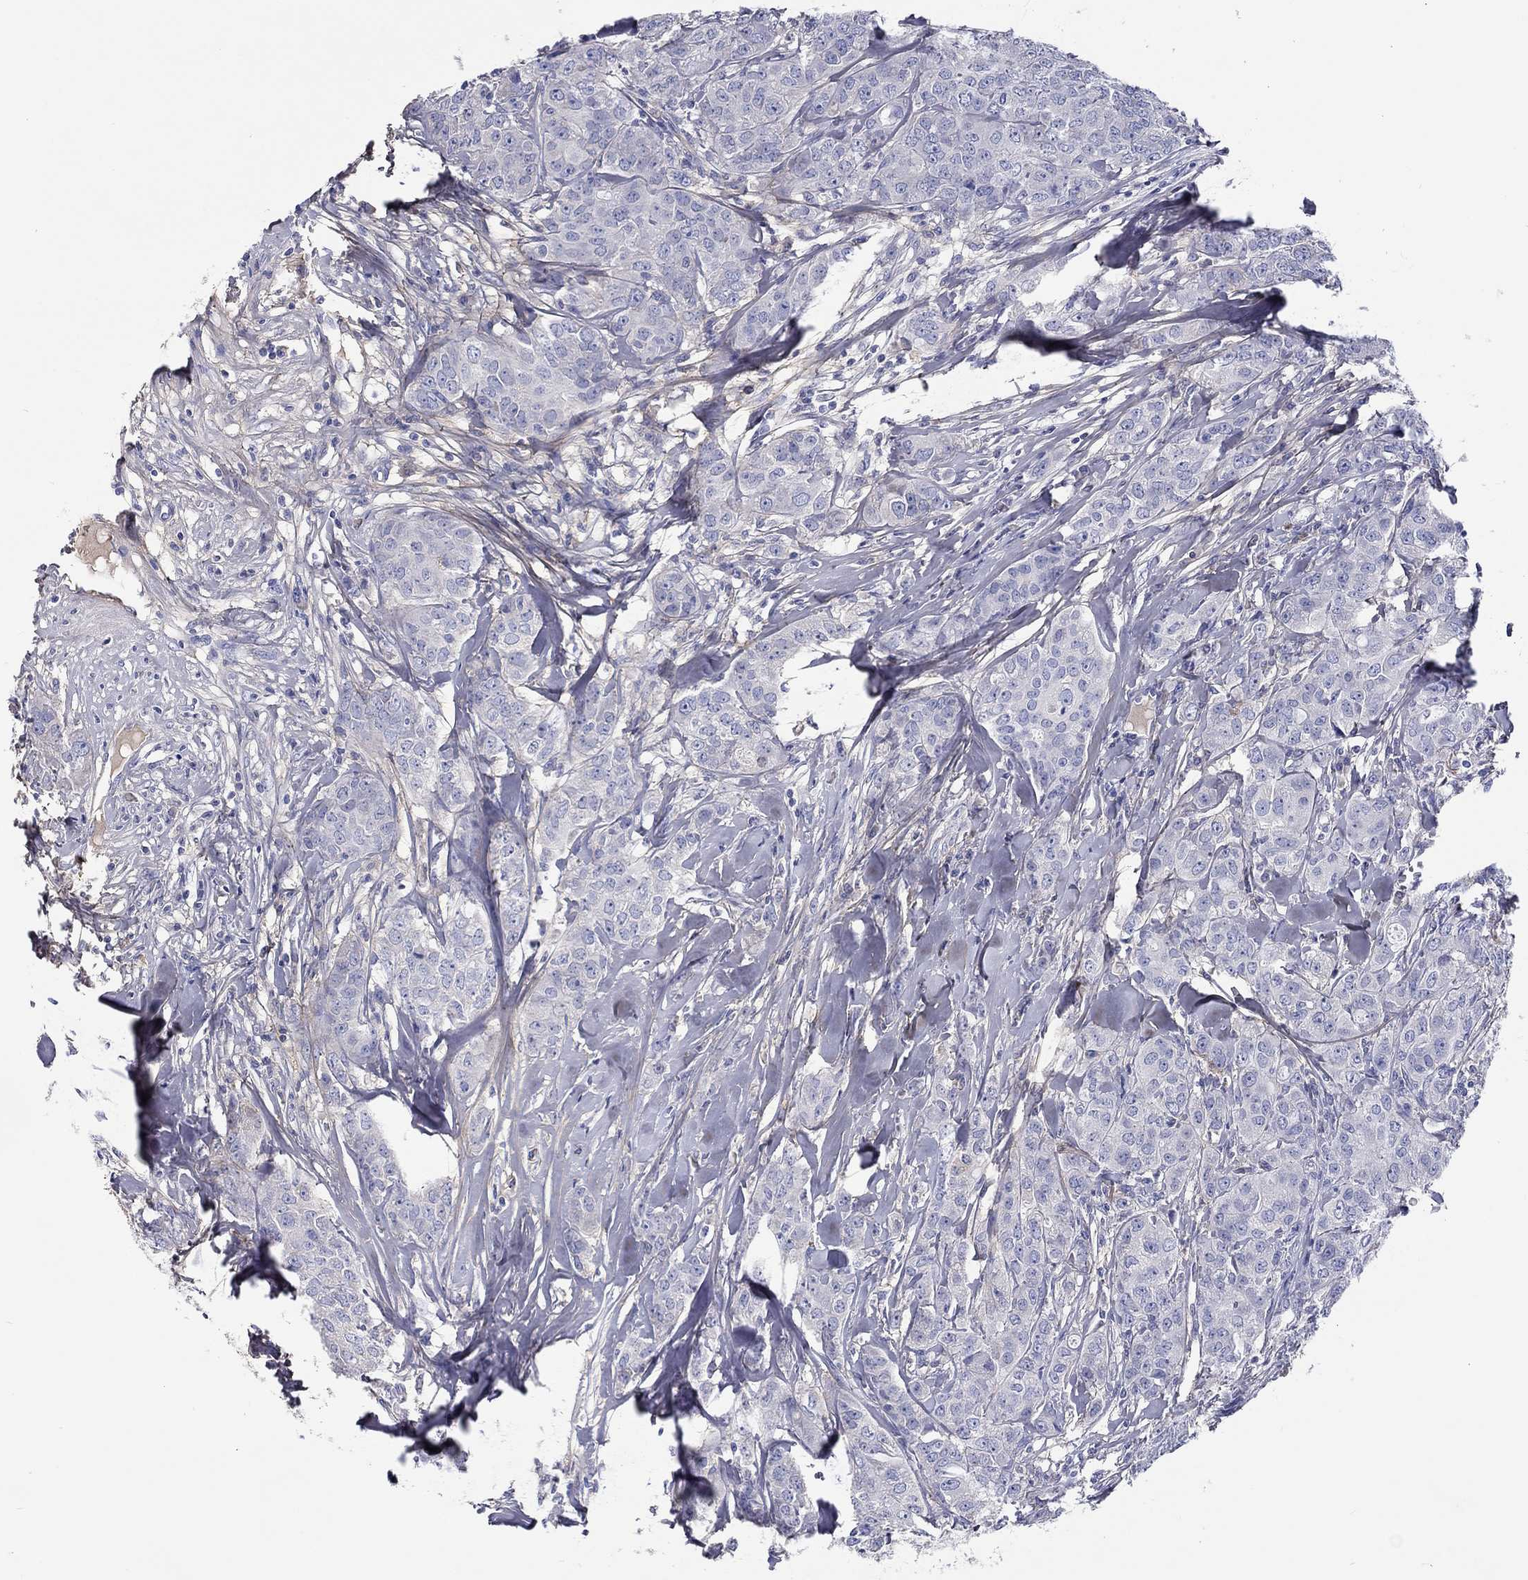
{"staining": {"intensity": "negative", "quantity": "none", "location": "none"}, "tissue": "breast cancer", "cell_type": "Tumor cells", "image_type": "cancer", "snomed": [{"axis": "morphology", "description": "Duct carcinoma"}, {"axis": "topography", "description": "Breast"}], "caption": "This micrograph is of breast cancer stained with immunohistochemistry (IHC) to label a protein in brown with the nuclei are counter-stained blue. There is no expression in tumor cells.", "gene": "TGFBI", "patient": {"sex": "female", "age": 43}}